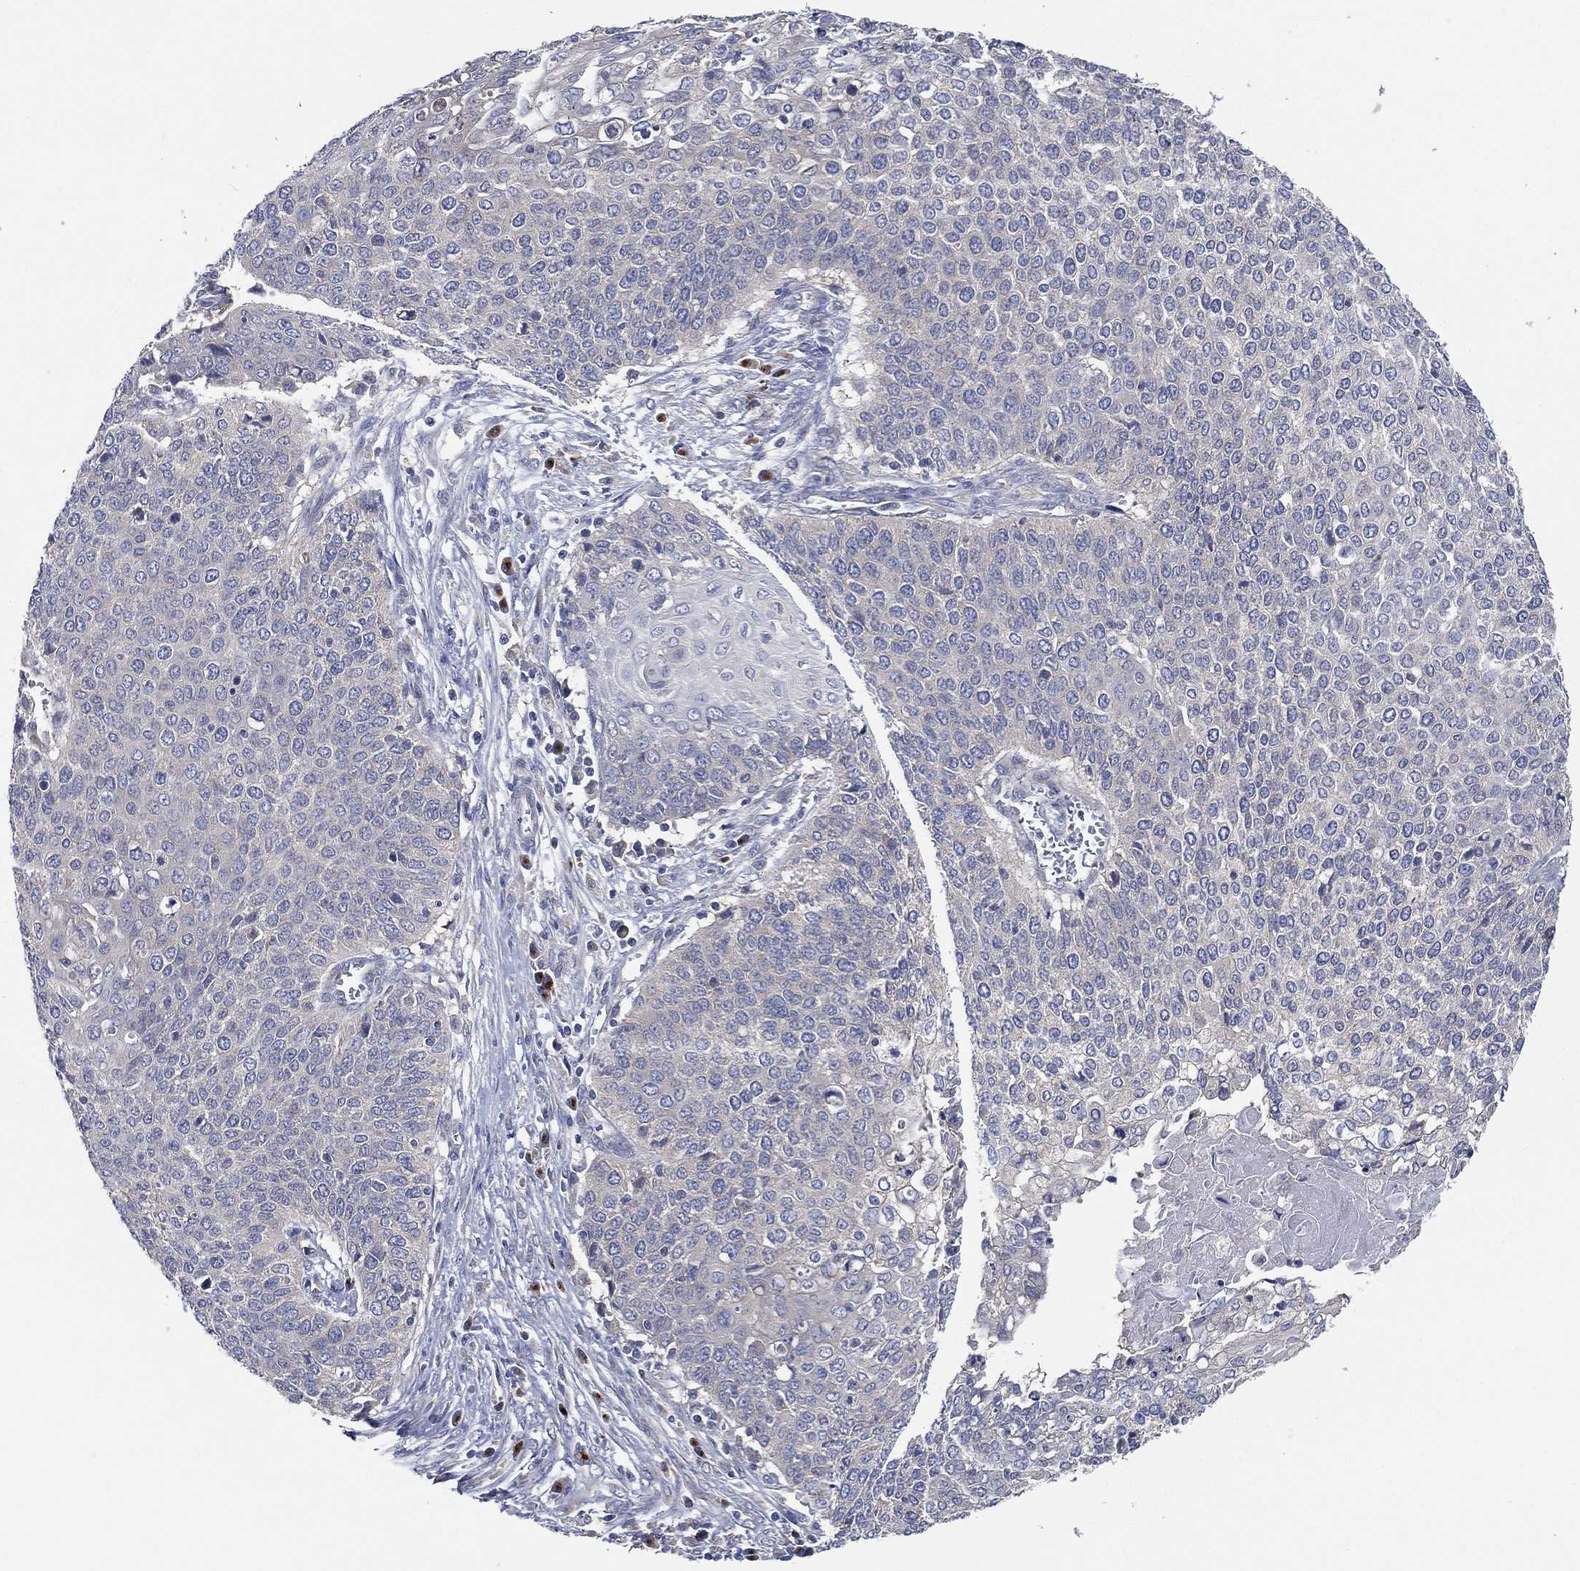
{"staining": {"intensity": "negative", "quantity": "none", "location": "none"}, "tissue": "cervical cancer", "cell_type": "Tumor cells", "image_type": "cancer", "snomed": [{"axis": "morphology", "description": "Squamous cell carcinoma, NOS"}, {"axis": "topography", "description": "Cervix"}], "caption": "The immunohistochemistry histopathology image has no significant expression in tumor cells of squamous cell carcinoma (cervical) tissue.", "gene": "ATP8A2", "patient": {"sex": "female", "age": 39}}